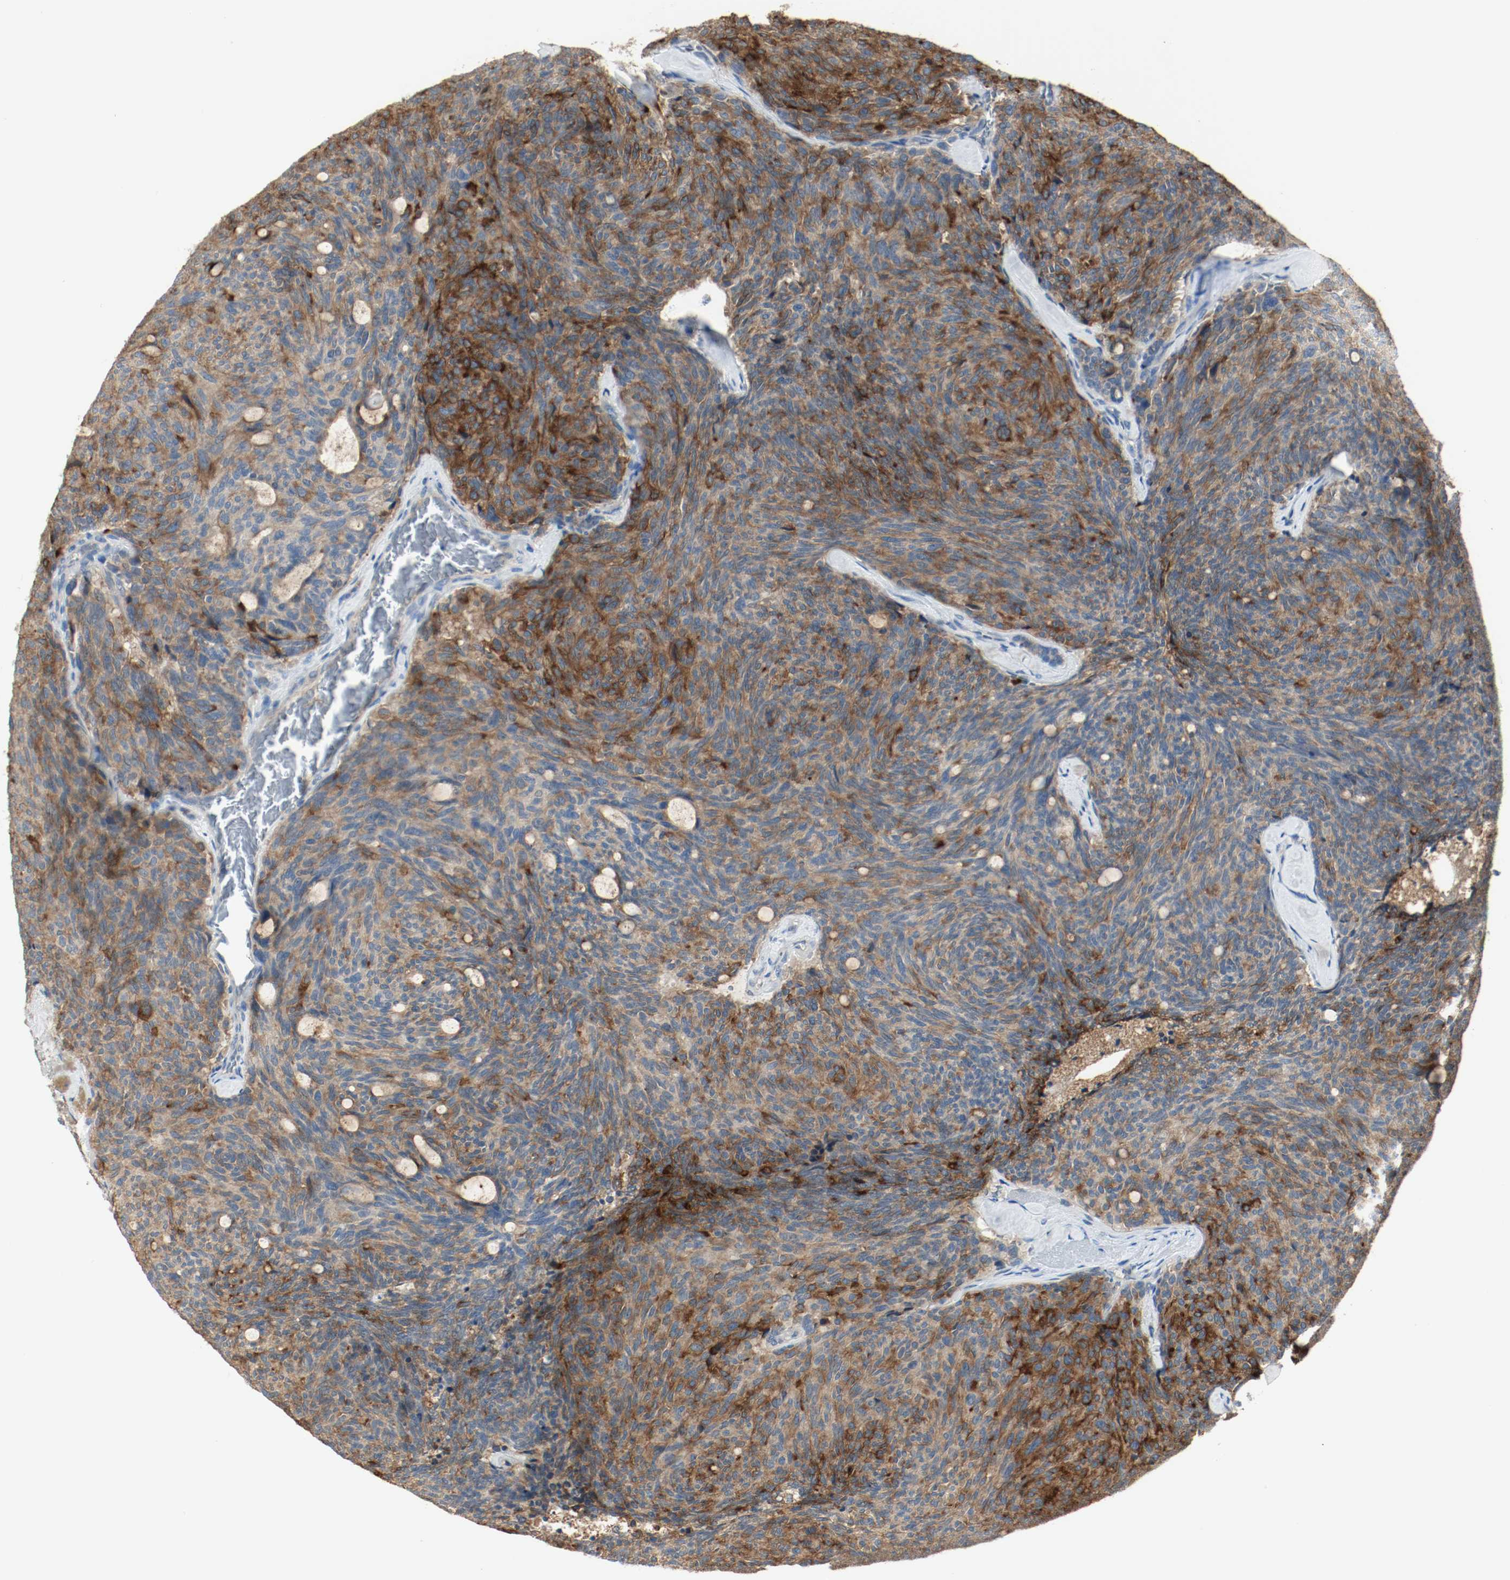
{"staining": {"intensity": "strong", "quantity": "25%-75%", "location": "cytoplasmic/membranous"}, "tissue": "carcinoid", "cell_type": "Tumor cells", "image_type": "cancer", "snomed": [{"axis": "morphology", "description": "Carcinoid, malignant, NOS"}, {"axis": "topography", "description": "Pancreas"}], "caption": "Human carcinoid (malignant) stained with a protein marker exhibits strong staining in tumor cells.", "gene": "MELTF", "patient": {"sex": "female", "age": 54}}